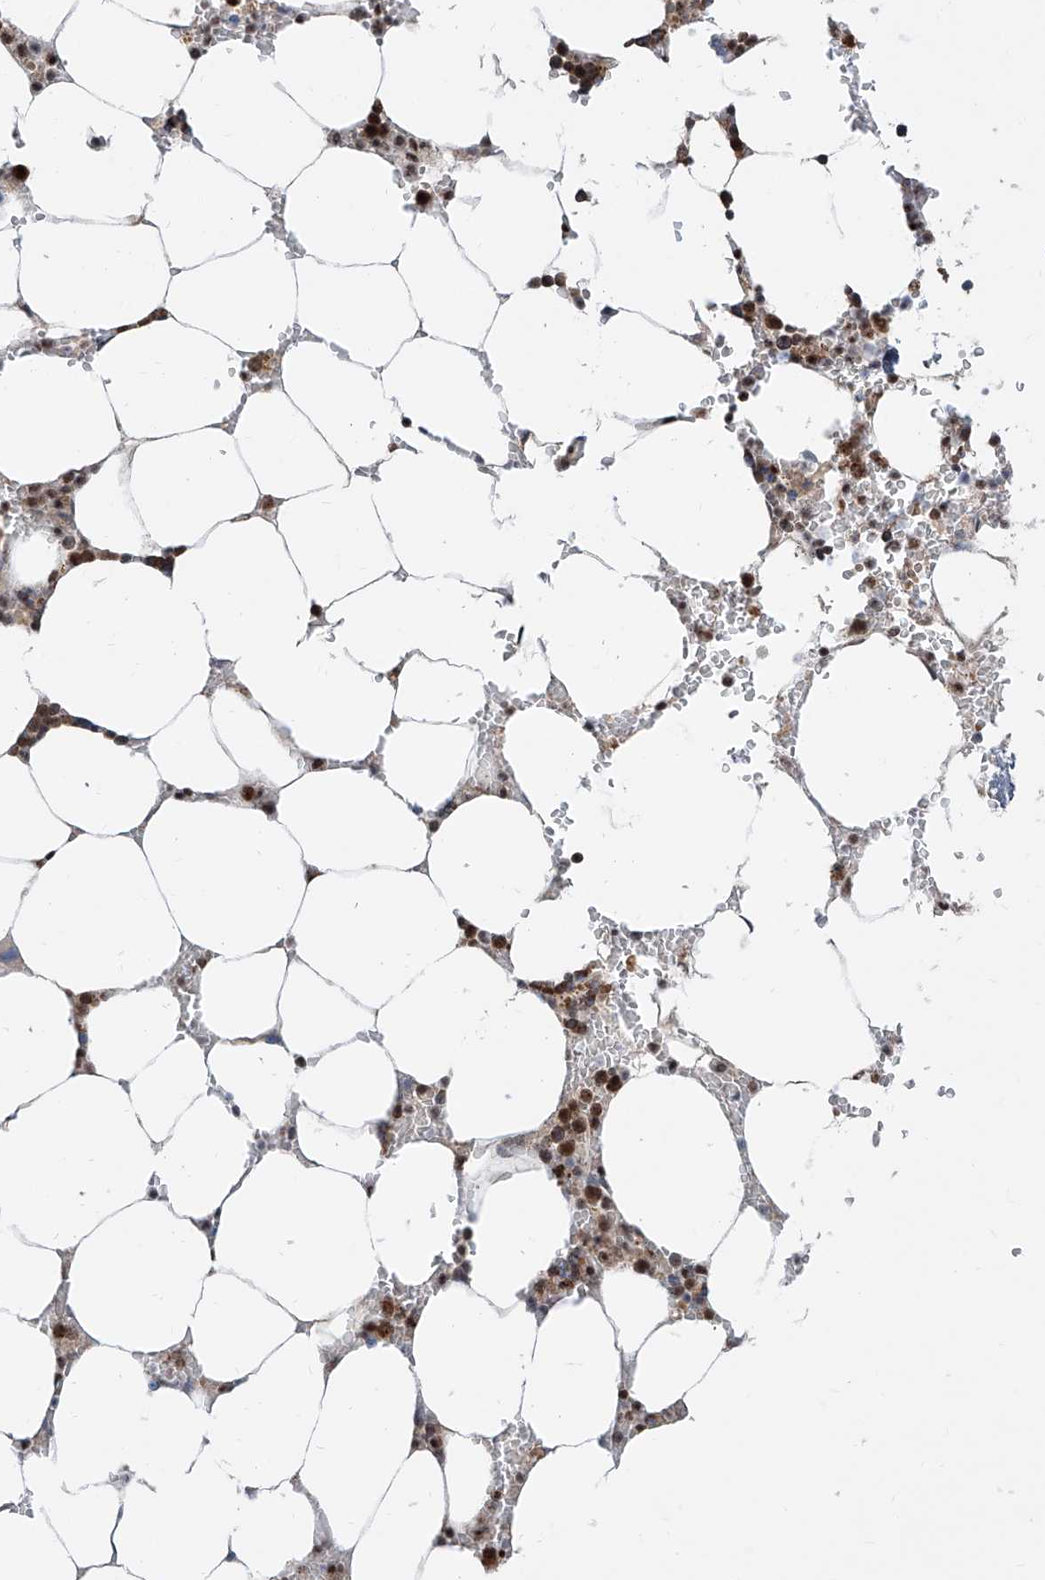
{"staining": {"intensity": "moderate", "quantity": "25%-75%", "location": "nuclear"}, "tissue": "bone marrow", "cell_type": "Hematopoietic cells", "image_type": "normal", "snomed": [{"axis": "morphology", "description": "Normal tissue, NOS"}, {"axis": "topography", "description": "Bone marrow"}], "caption": "Bone marrow stained with a brown dye displays moderate nuclear positive positivity in approximately 25%-75% of hematopoietic cells.", "gene": "SDE2", "patient": {"sex": "male", "age": 70}}